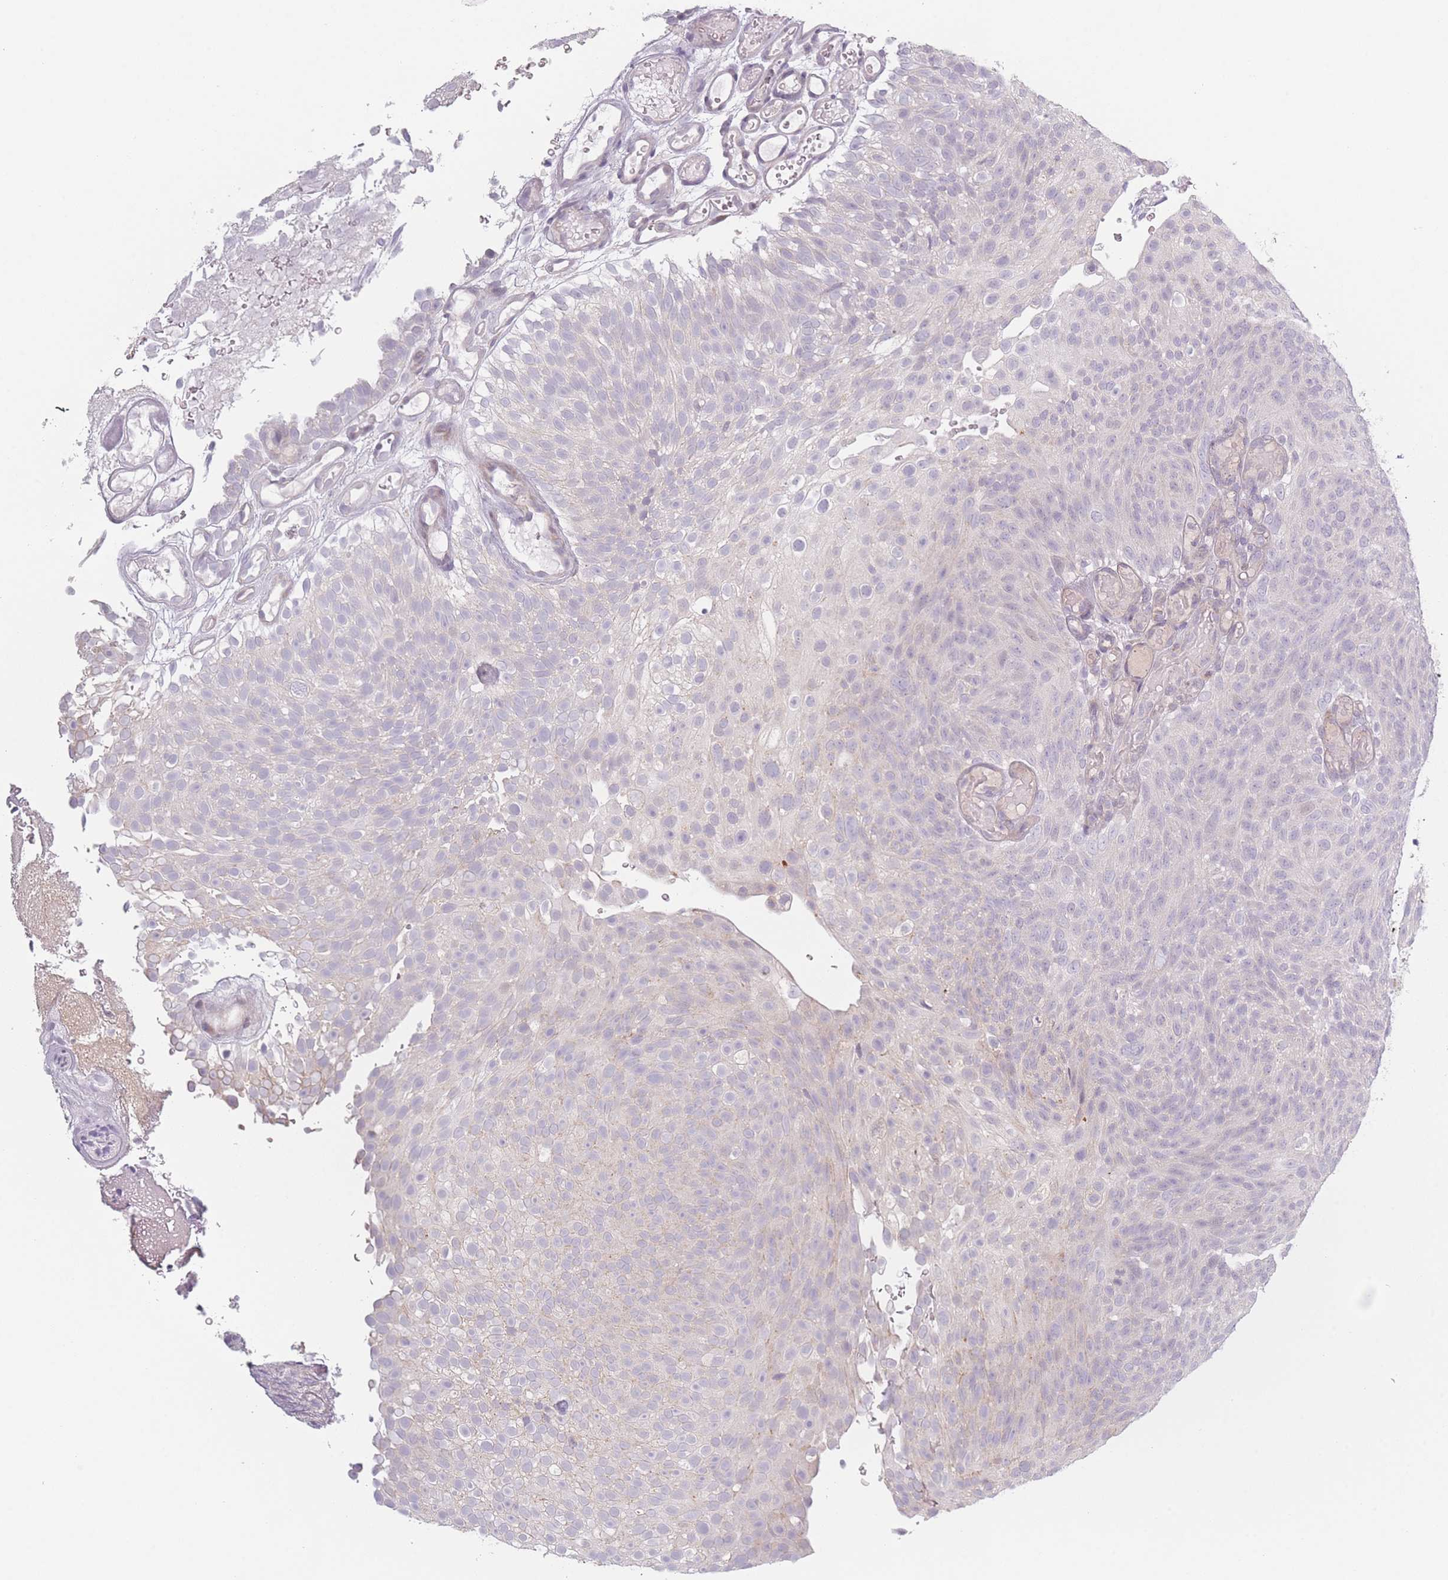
{"staining": {"intensity": "negative", "quantity": "none", "location": "none"}, "tissue": "urothelial cancer", "cell_type": "Tumor cells", "image_type": "cancer", "snomed": [{"axis": "morphology", "description": "Urothelial carcinoma, Low grade"}, {"axis": "topography", "description": "Urinary bladder"}], "caption": "IHC image of neoplastic tissue: low-grade urothelial carcinoma stained with DAB displays no significant protein positivity in tumor cells.", "gene": "RASL10B", "patient": {"sex": "male", "age": 78}}